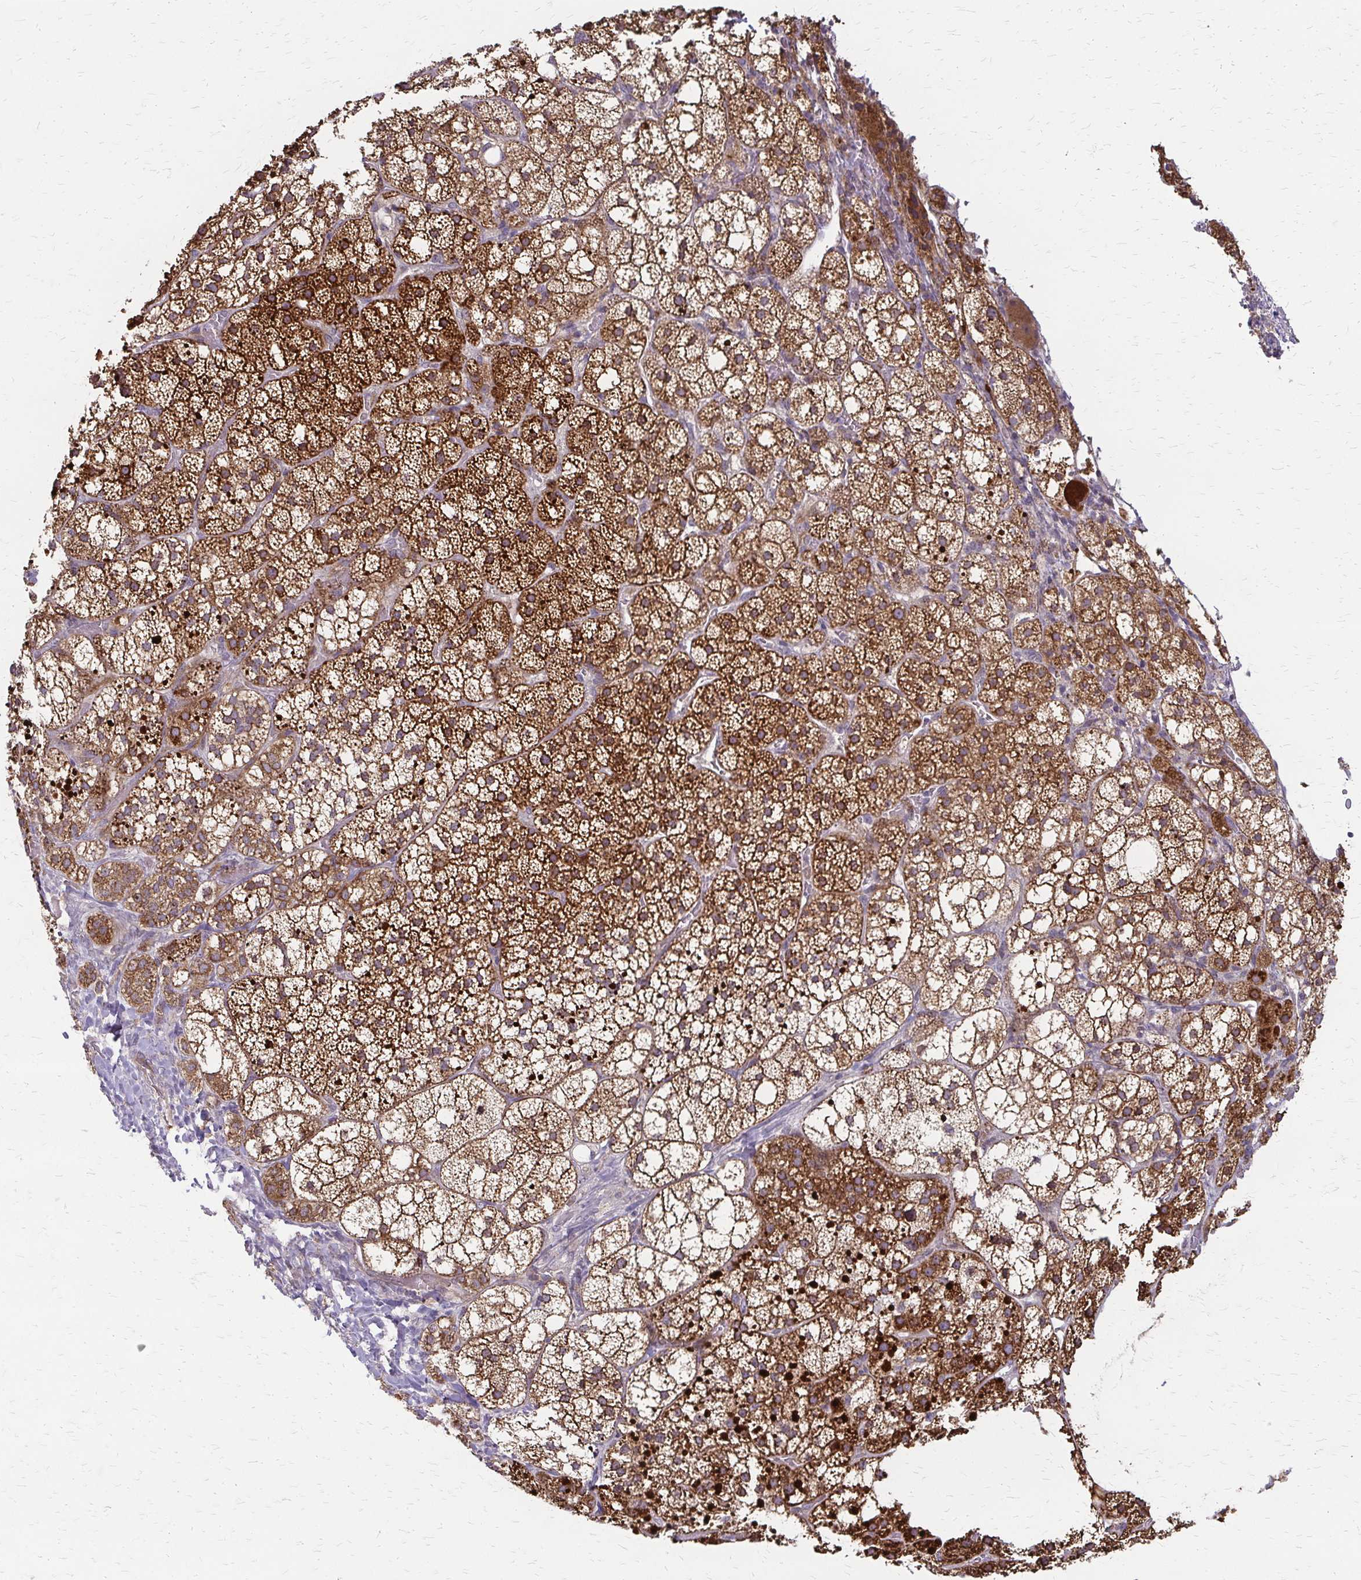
{"staining": {"intensity": "strong", "quantity": ">75%", "location": "cytoplasmic/membranous"}, "tissue": "adrenal gland", "cell_type": "Glandular cells", "image_type": "normal", "snomed": [{"axis": "morphology", "description": "Normal tissue, NOS"}, {"axis": "topography", "description": "Adrenal gland"}], "caption": "Glandular cells reveal strong cytoplasmic/membranous positivity in approximately >75% of cells in benign adrenal gland.", "gene": "ZNF383", "patient": {"sex": "male", "age": 53}}